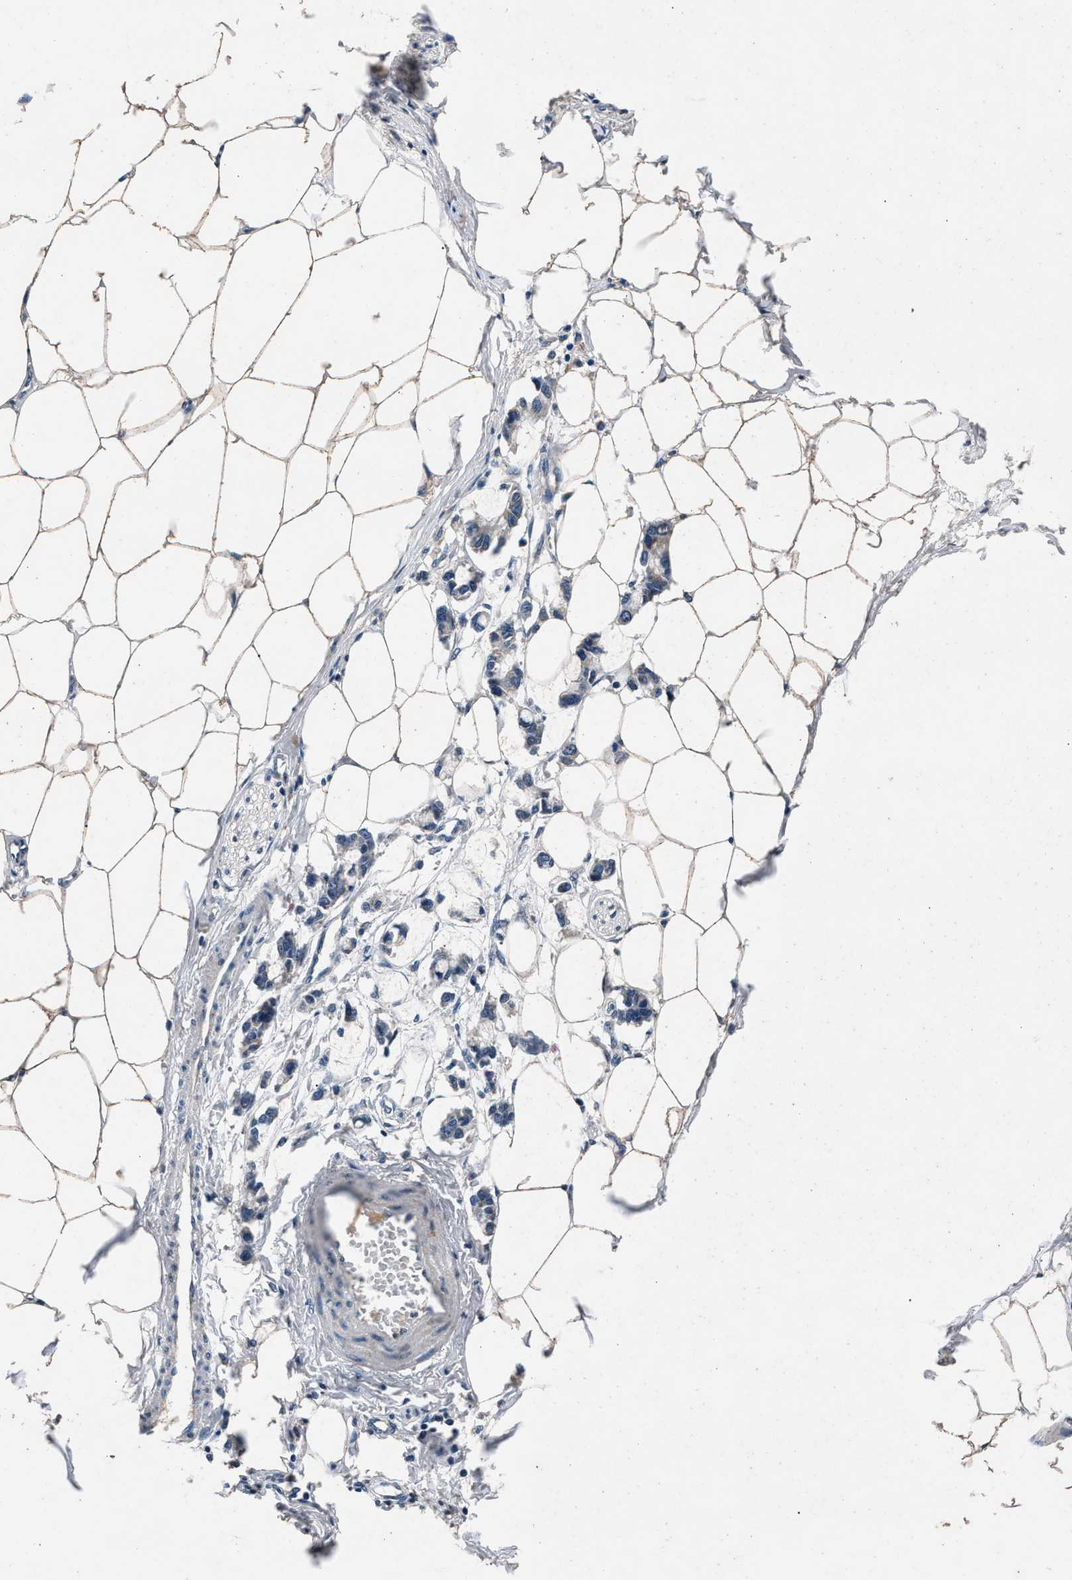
{"staining": {"intensity": "weak", "quantity": ">75%", "location": "cytoplasmic/membranous"}, "tissue": "adipose tissue", "cell_type": "Adipocytes", "image_type": "normal", "snomed": [{"axis": "morphology", "description": "Normal tissue, NOS"}, {"axis": "morphology", "description": "Adenocarcinoma, NOS"}, {"axis": "topography", "description": "Colon"}, {"axis": "topography", "description": "Peripheral nerve tissue"}], "caption": "This is an image of immunohistochemistry staining of normal adipose tissue, which shows weak staining in the cytoplasmic/membranous of adipocytes.", "gene": "DENND6B", "patient": {"sex": "male", "age": 14}}